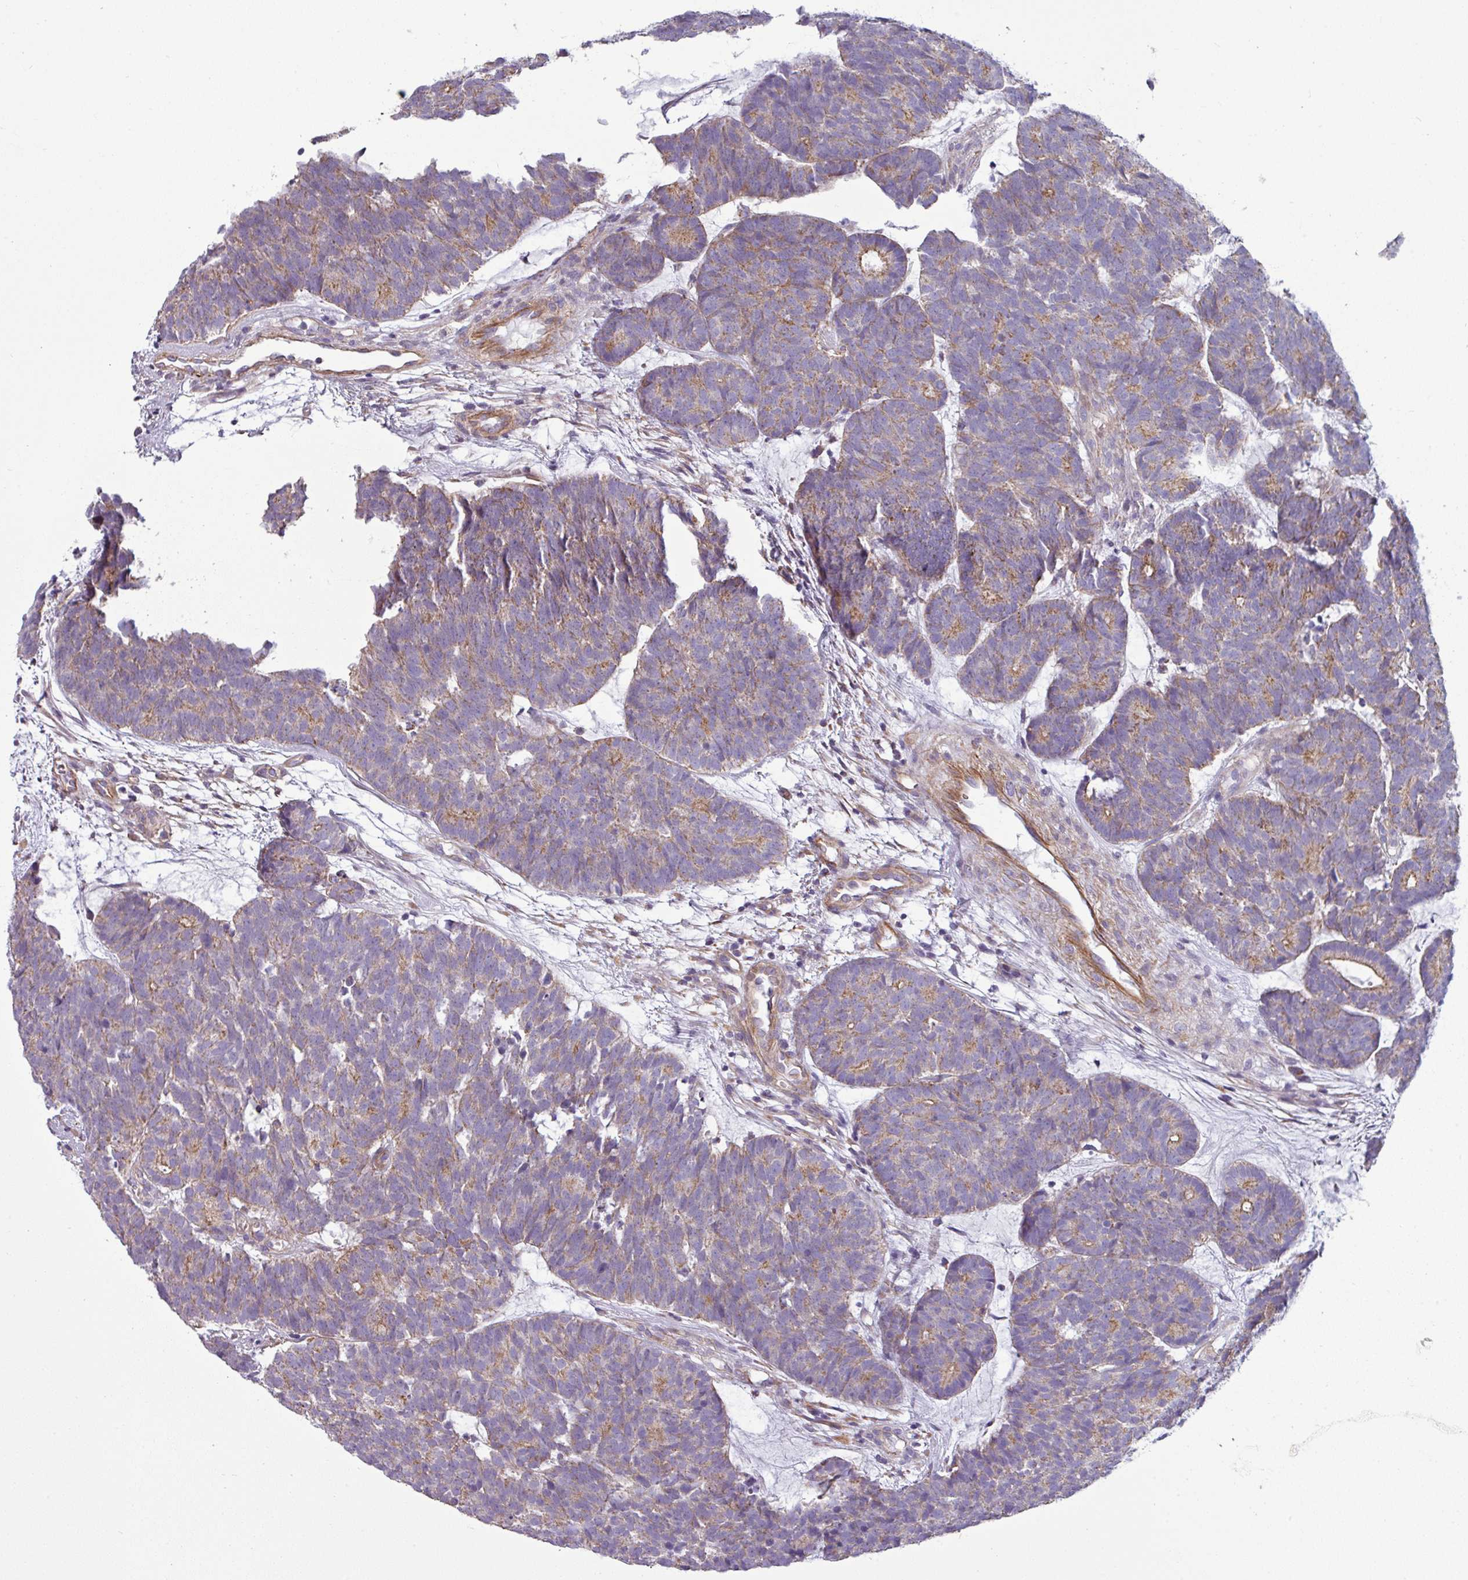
{"staining": {"intensity": "weak", "quantity": "25%-75%", "location": "cytoplasmic/membranous"}, "tissue": "head and neck cancer", "cell_type": "Tumor cells", "image_type": "cancer", "snomed": [{"axis": "morphology", "description": "Adenocarcinoma, NOS"}, {"axis": "topography", "description": "Head-Neck"}], "caption": "An image of head and neck cancer (adenocarcinoma) stained for a protein exhibits weak cytoplasmic/membranous brown staining in tumor cells.", "gene": "BTN2A2", "patient": {"sex": "female", "age": 81}}